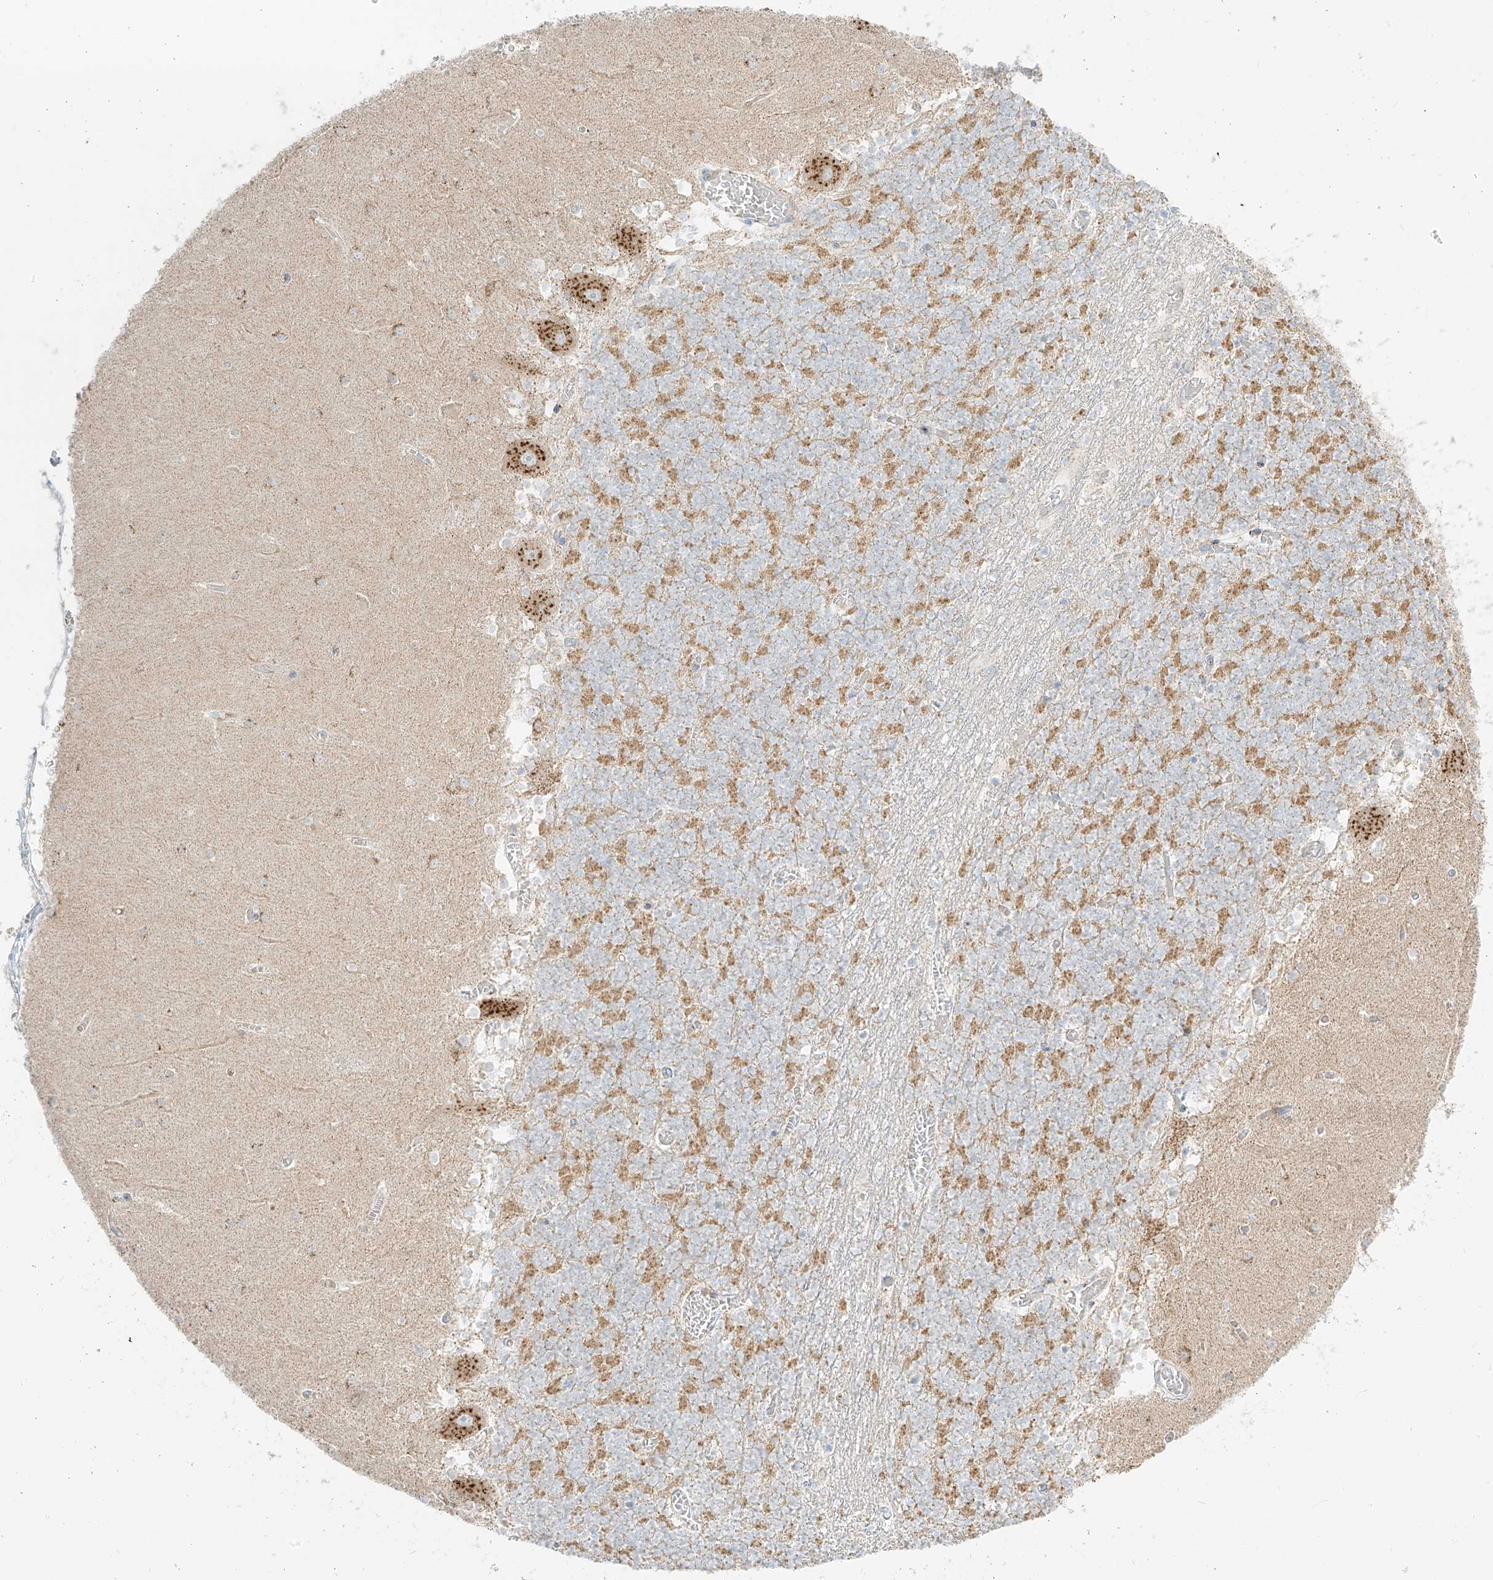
{"staining": {"intensity": "moderate", "quantity": "25%-75%", "location": "cytoplasmic/membranous"}, "tissue": "cerebellum", "cell_type": "Cells in granular layer", "image_type": "normal", "snomed": [{"axis": "morphology", "description": "Normal tissue, NOS"}, {"axis": "topography", "description": "Cerebellum"}], "caption": "Brown immunohistochemical staining in benign cerebellum exhibits moderate cytoplasmic/membranous expression in about 25%-75% of cells in granular layer.", "gene": "TMEM87B", "patient": {"sex": "female", "age": 28}}